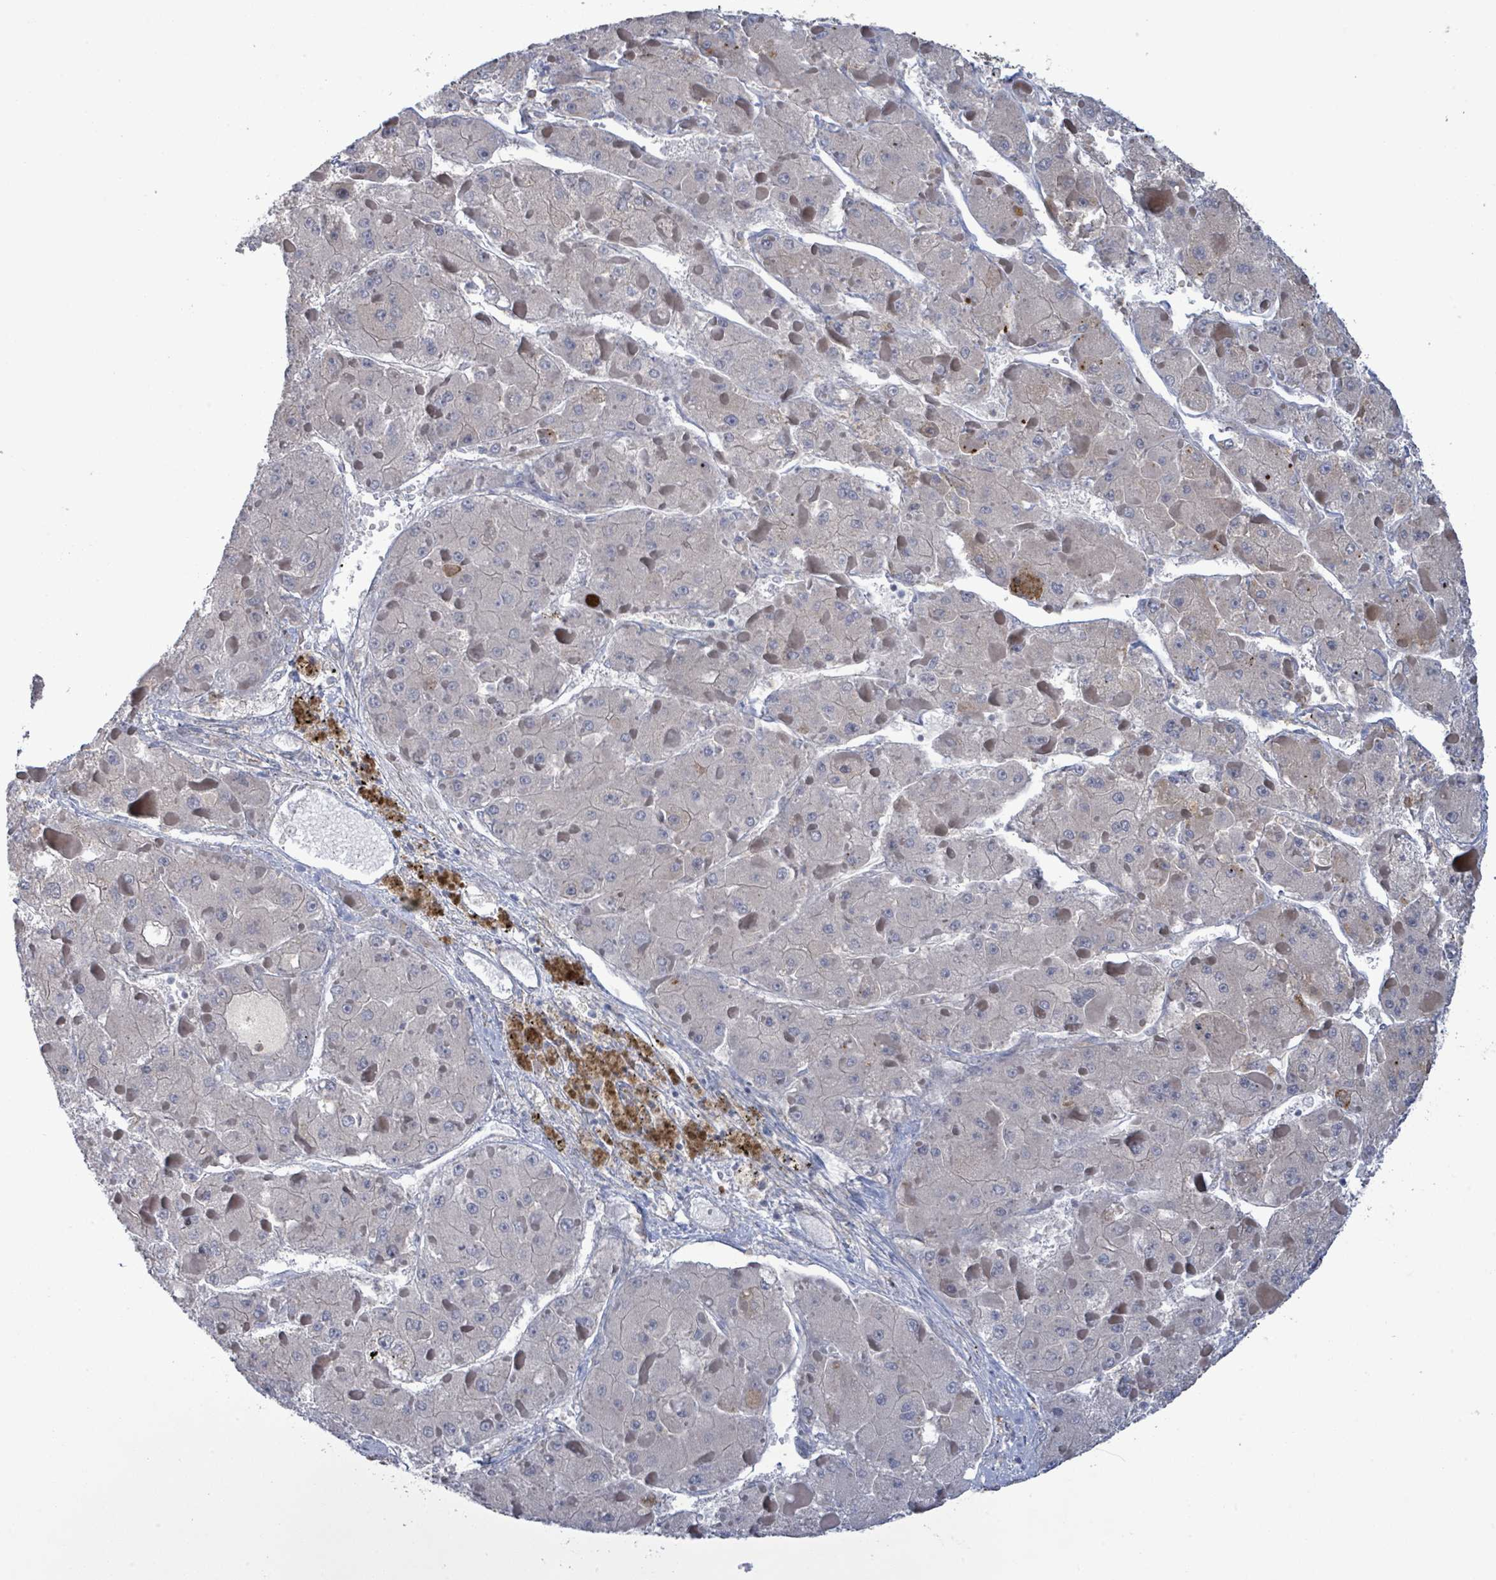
{"staining": {"intensity": "negative", "quantity": "none", "location": "none"}, "tissue": "liver cancer", "cell_type": "Tumor cells", "image_type": "cancer", "snomed": [{"axis": "morphology", "description": "Carcinoma, Hepatocellular, NOS"}, {"axis": "topography", "description": "Liver"}], "caption": "This micrograph is of liver hepatocellular carcinoma stained with IHC to label a protein in brown with the nuclei are counter-stained blue. There is no positivity in tumor cells.", "gene": "SLIT3", "patient": {"sex": "female", "age": 73}}